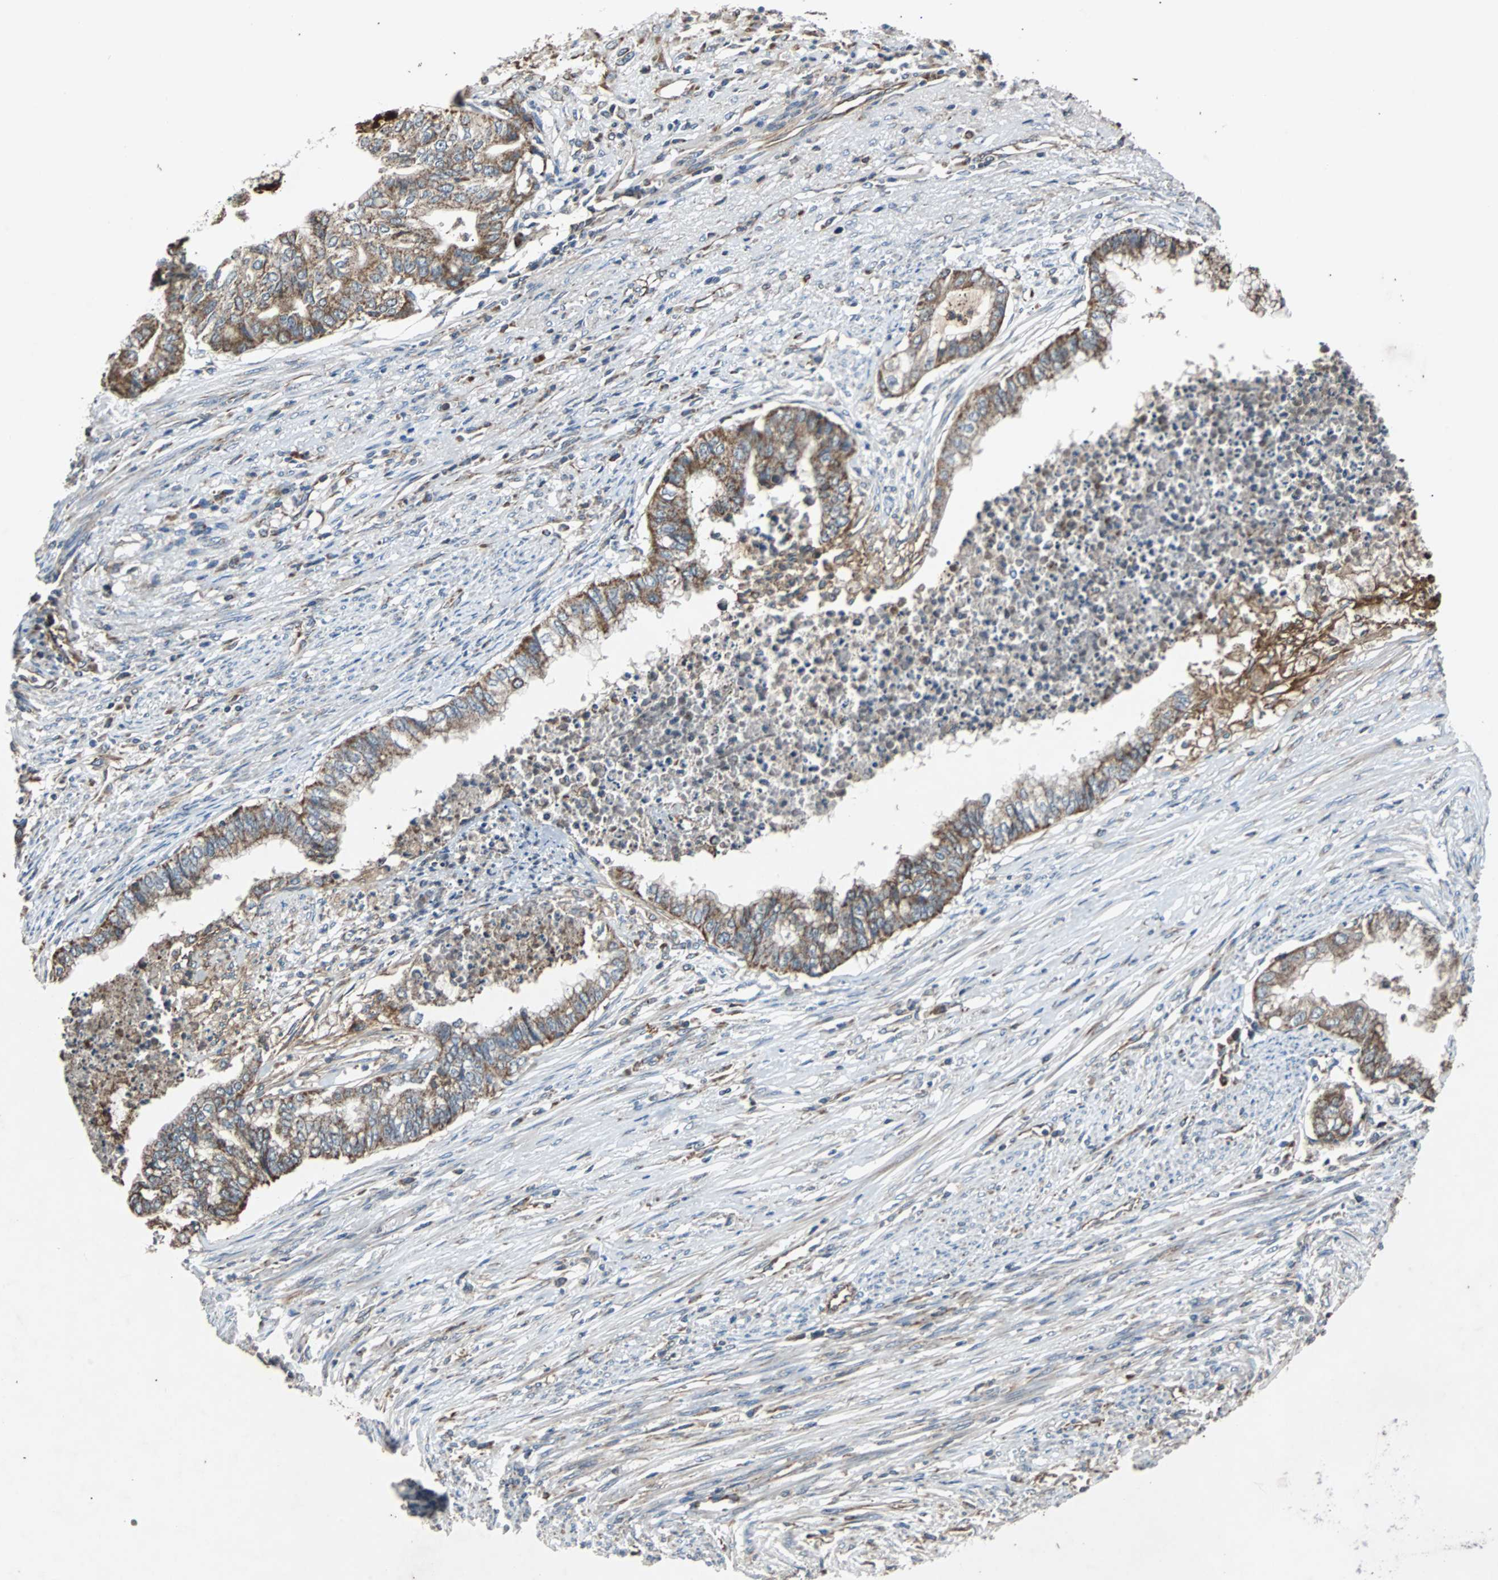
{"staining": {"intensity": "moderate", "quantity": ">75%", "location": "cytoplasmic/membranous"}, "tissue": "endometrial cancer", "cell_type": "Tumor cells", "image_type": "cancer", "snomed": [{"axis": "morphology", "description": "Adenocarcinoma, NOS"}, {"axis": "topography", "description": "Endometrium"}], "caption": "There is medium levels of moderate cytoplasmic/membranous expression in tumor cells of endometrial adenocarcinoma, as demonstrated by immunohistochemical staining (brown color).", "gene": "ACTR3", "patient": {"sex": "female", "age": 79}}